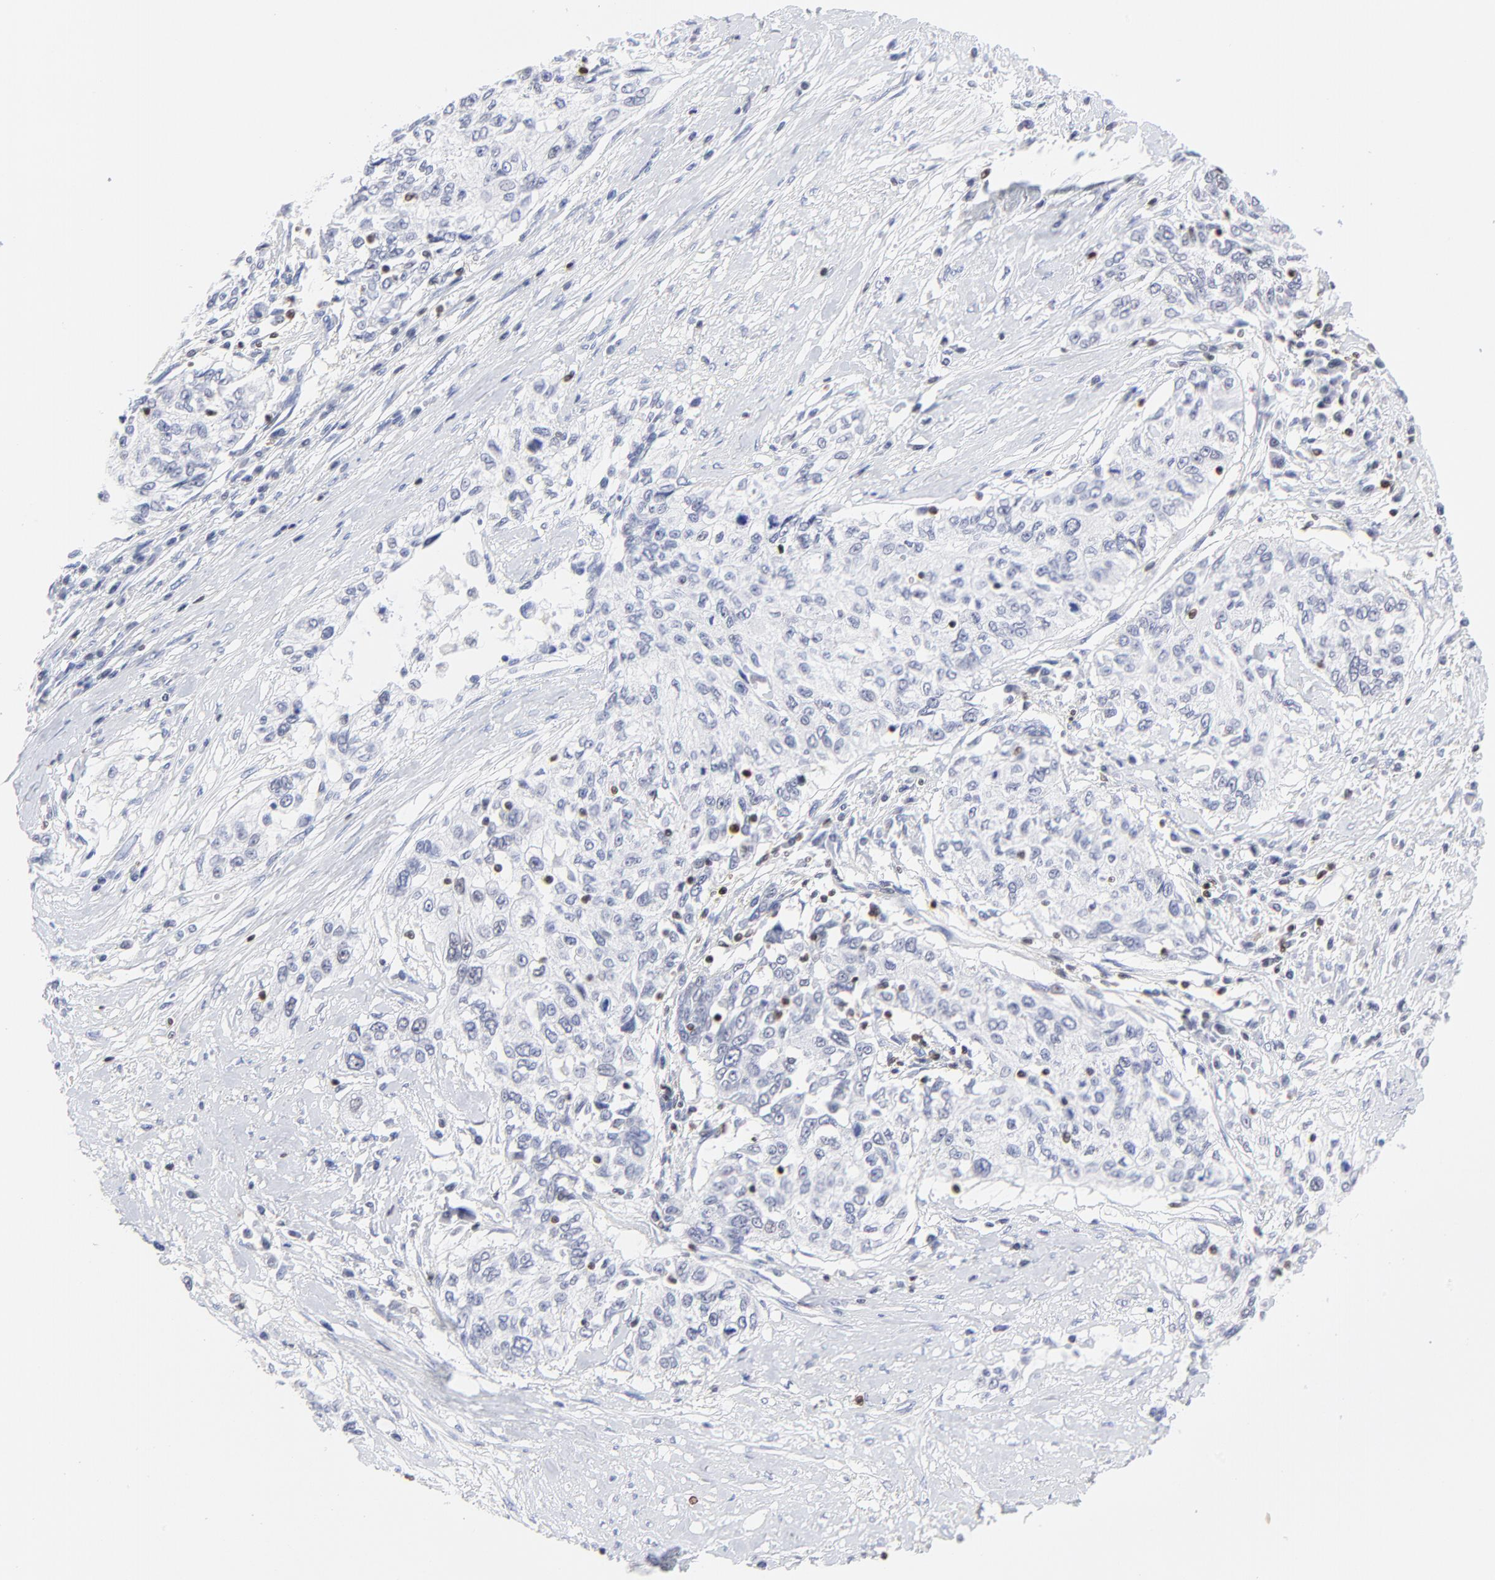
{"staining": {"intensity": "negative", "quantity": "none", "location": "none"}, "tissue": "cervical cancer", "cell_type": "Tumor cells", "image_type": "cancer", "snomed": [{"axis": "morphology", "description": "Squamous cell carcinoma, NOS"}, {"axis": "topography", "description": "Cervix"}], "caption": "Immunohistochemistry (IHC) photomicrograph of neoplastic tissue: squamous cell carcinoma (cervical) stained with DAB (3,3'-diaminobenzidine) exhibits no significant protein staining in tumor cells.", "gene": "ZAP70", "patient": {"sex": "female", "age": 57}}